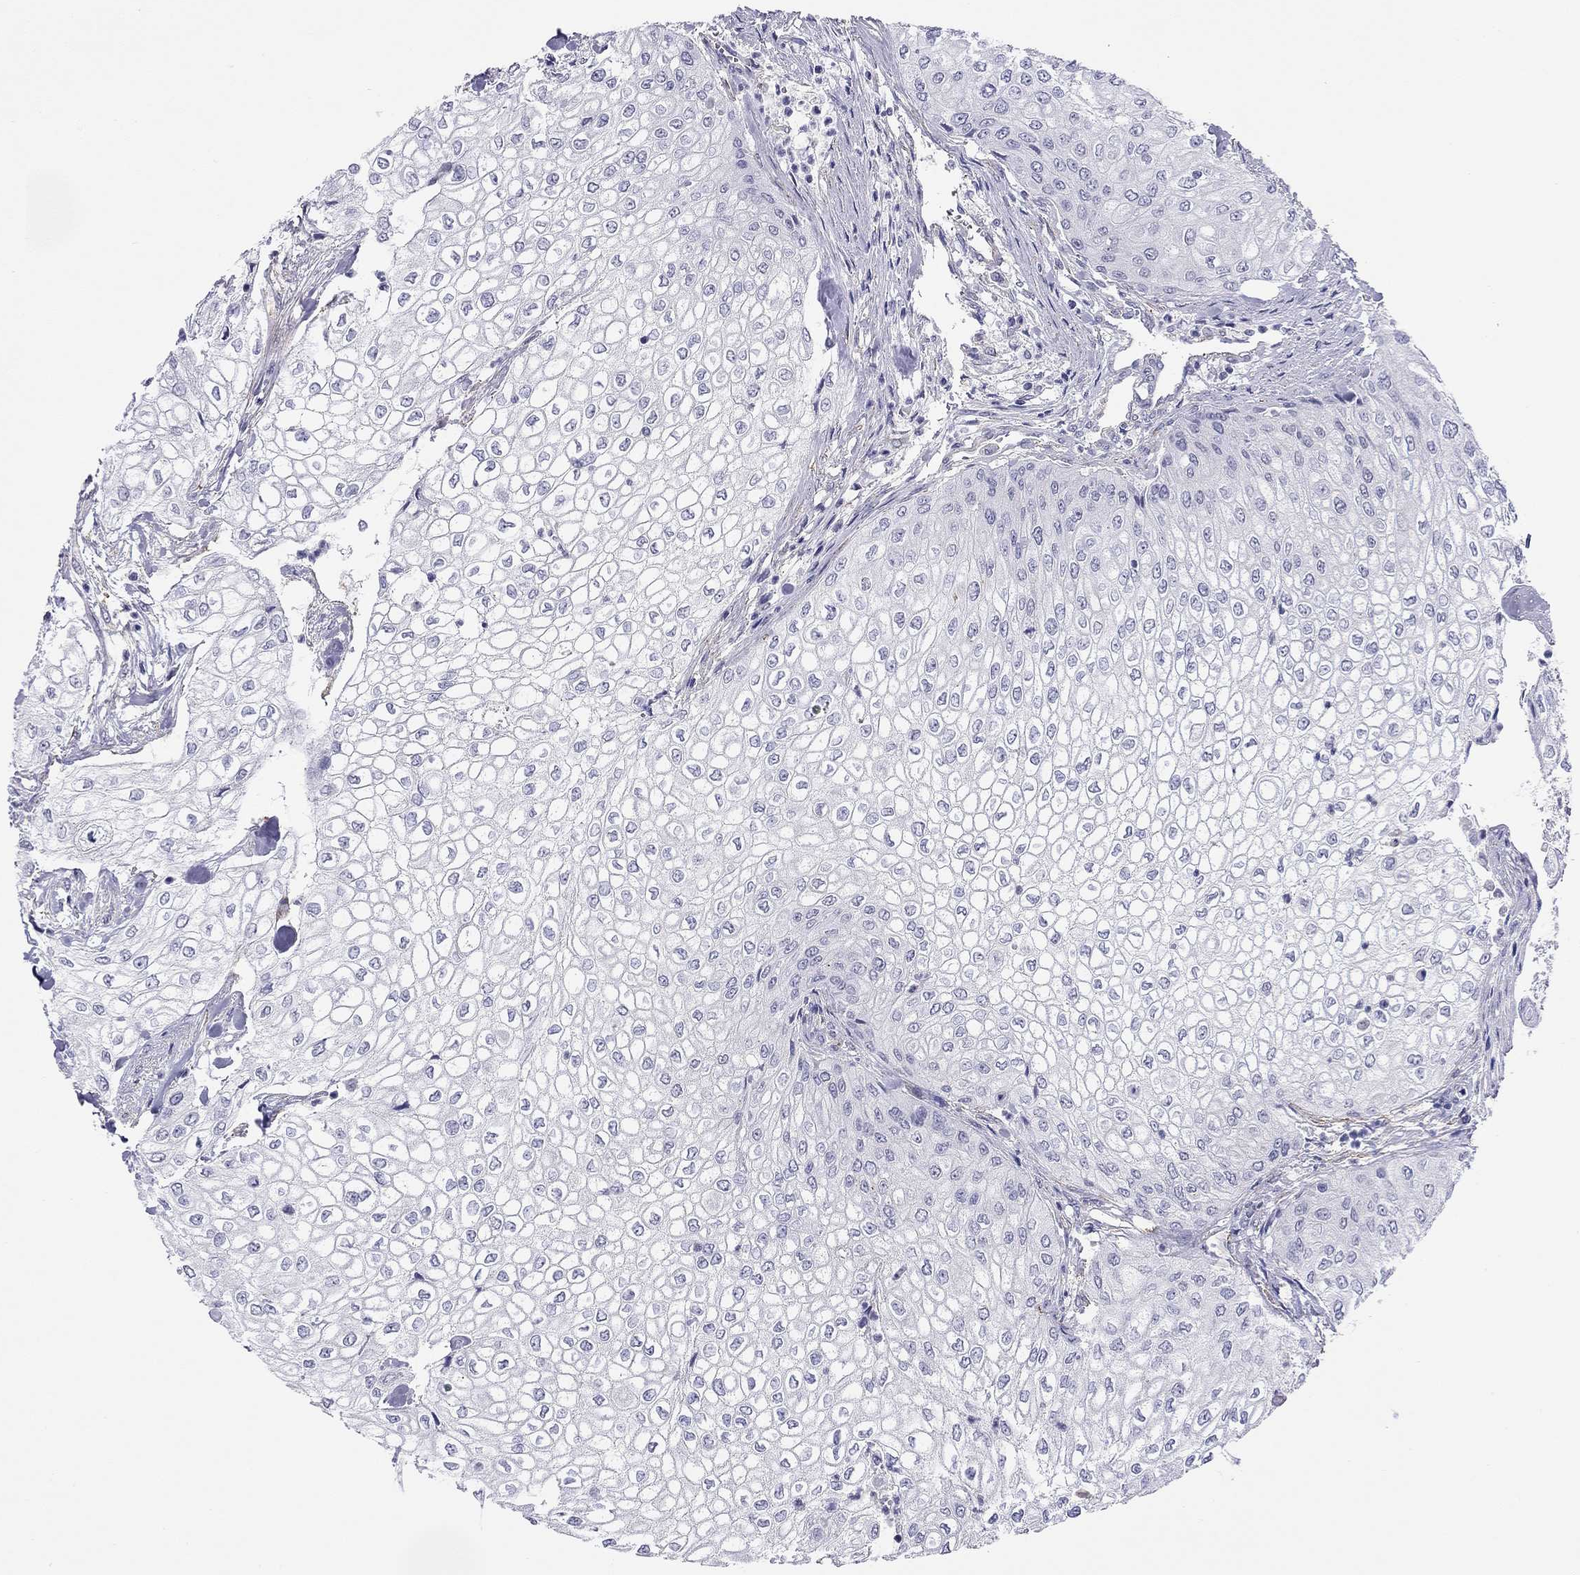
{"staining": {"intensity": "negative", "quantity": "none", "location": "none"}, "tissue": "urothelial cancer", "cell_type": "Tumor cells", "image_type": "cancer", "snomed": [{"axis": "morphology", "description": "Urothelial carcinoma, High grade"}, {"axis": "topography", "description": "Urinary bladder"}], "caption": "Immunohistochemical staining of high-grade urothelial carcinoma exhibits no significant positivity in tumor cells. Brightfield microscopy of immunohistochemistry (IHC) stained with DAB (3,3'-diaminobenzidine) (brown) and hematoxylin (blue), captured at high magnification.", "gene": "MYMX", "patient": {"sex": "male", "age": 62}}